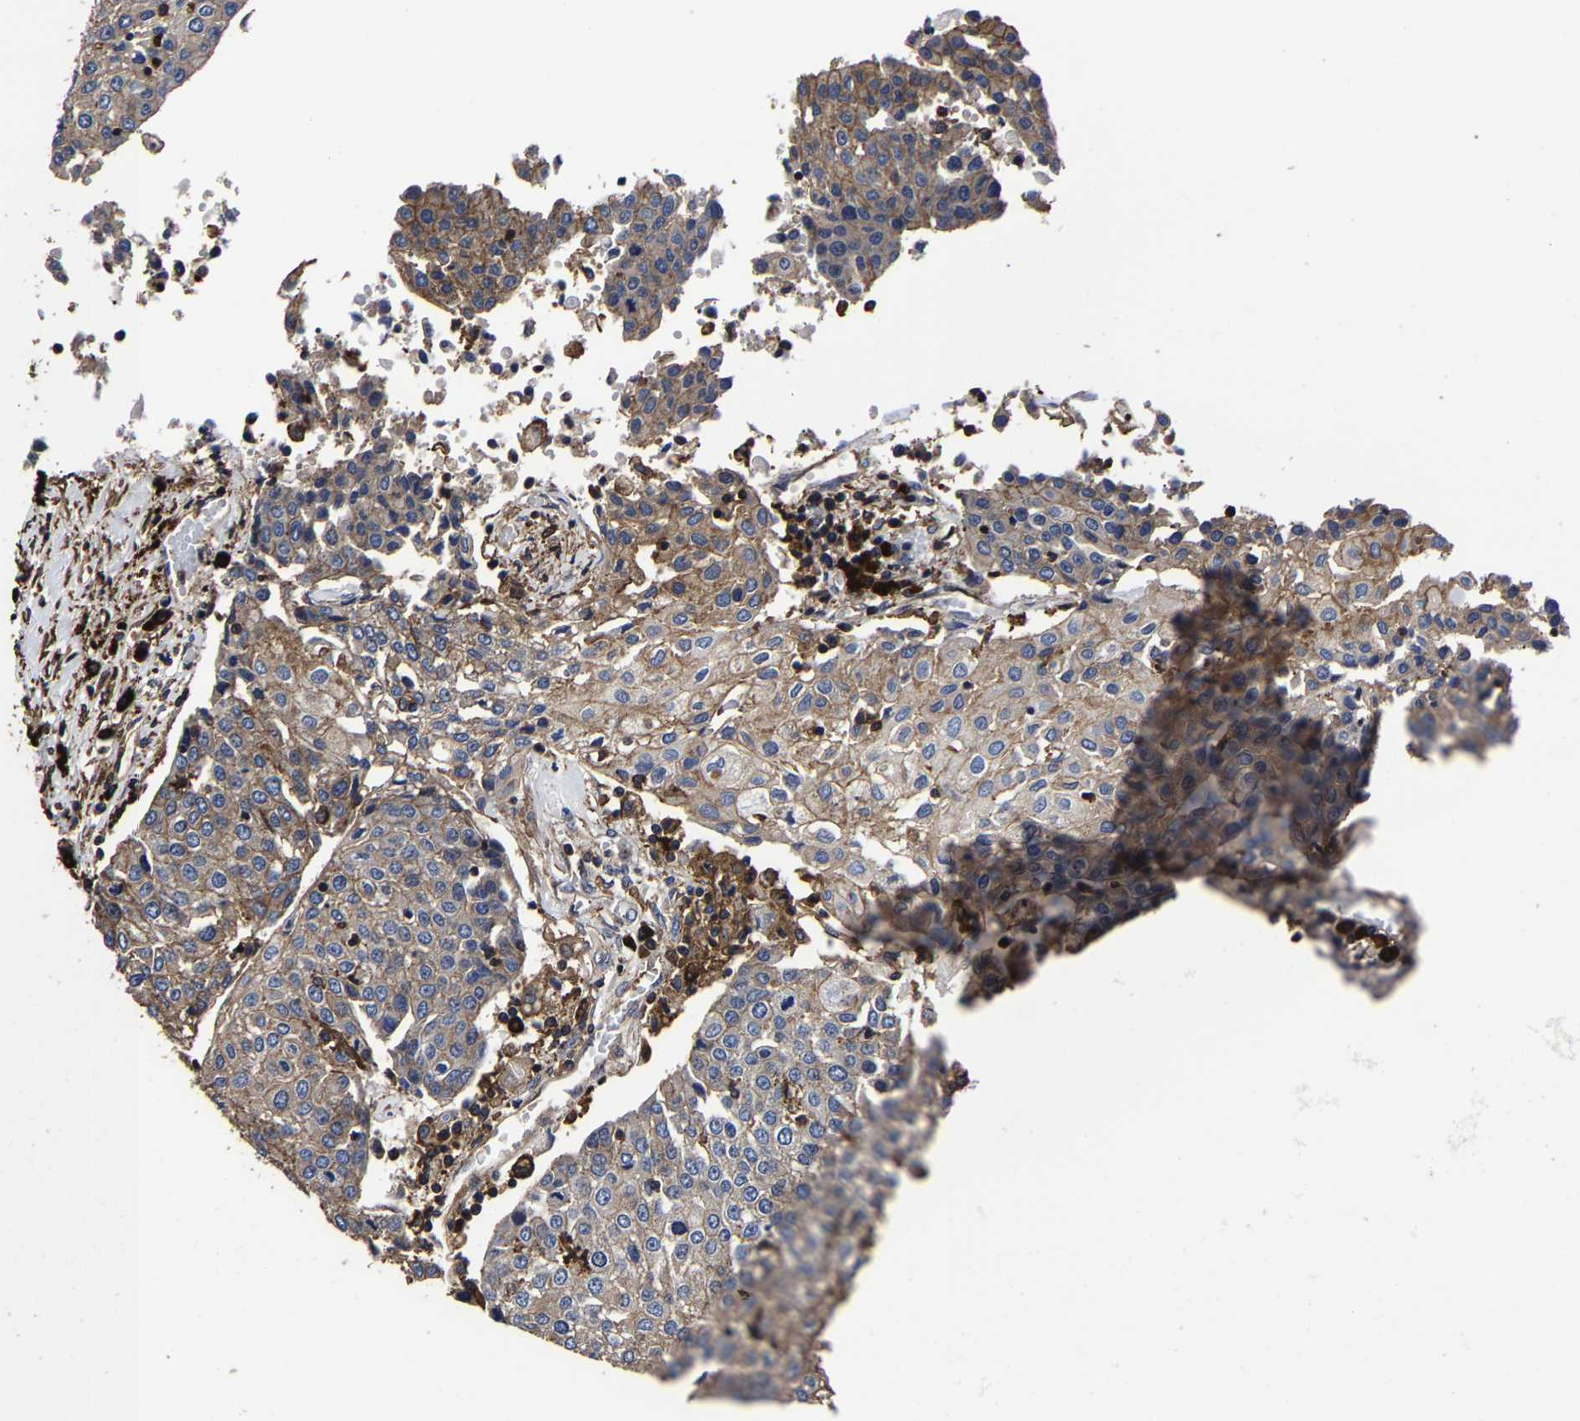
{"staining": {"intensity": "moderate", "quantity": "<25%", "location": "cytoplasmic/membranous"}, "tissue": "urothelial cancer", "cell_type": "Tumor cells", "image_type": "cancer", "snomed": [{"axis": "morphology", "description": "Urothelial carcinoma, High grade"}, {"axis": "topography", "description": "Urinary bladder"}], "caption": "Urothelial cancer was stained to show a protein in brown. There is low levels of moderate cytoplasmic/membranous staining in about <25% of tumor cells.", "gene": "SSH3", "patient": {"sex": "female", "age": 85}}